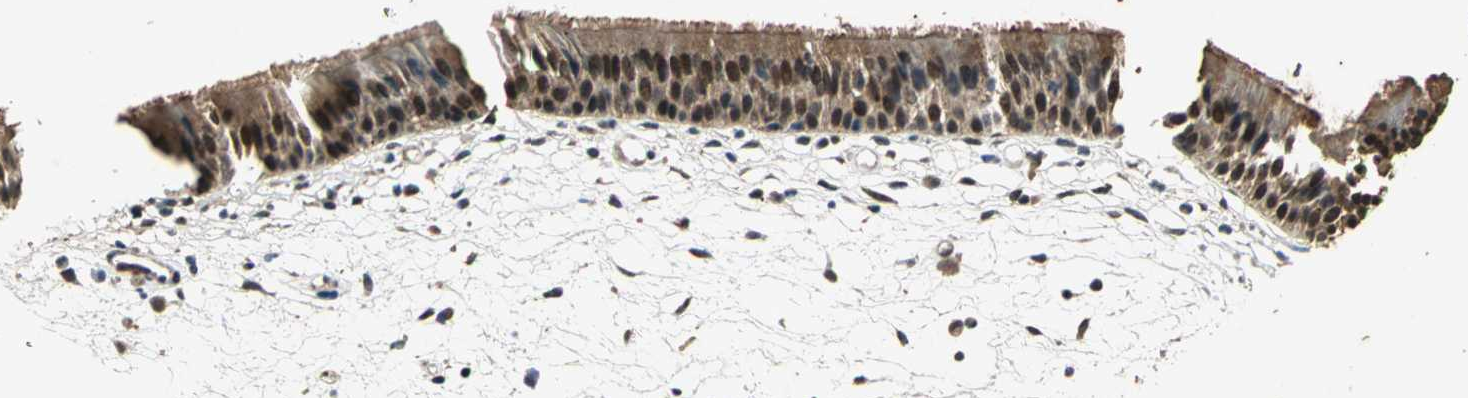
{"staining": {"intensity": "moderate", "quantity": "25%-75%", "location": "cytoplasmic/membranous,nuclear"}, "tissue": "nasopharynx", "cell_type": "Respiratory epithelial cells", "image_type": "normal", "snomed": [{"axis": "morphology", "description": "Normal tissue, NOS"}, {"axis": "topography", "description": "Nasopharynx"}], "caption": "Protein staining by immunohistochemistry (IHC) exhibits moderate cytoplasmic/membranous,nuclear staining in about 25%-75% of respiratory epithelial cells in benign nasopharynx.", "gene": "NOTCH3", "patient": {"sex": "female", "age": 54}}